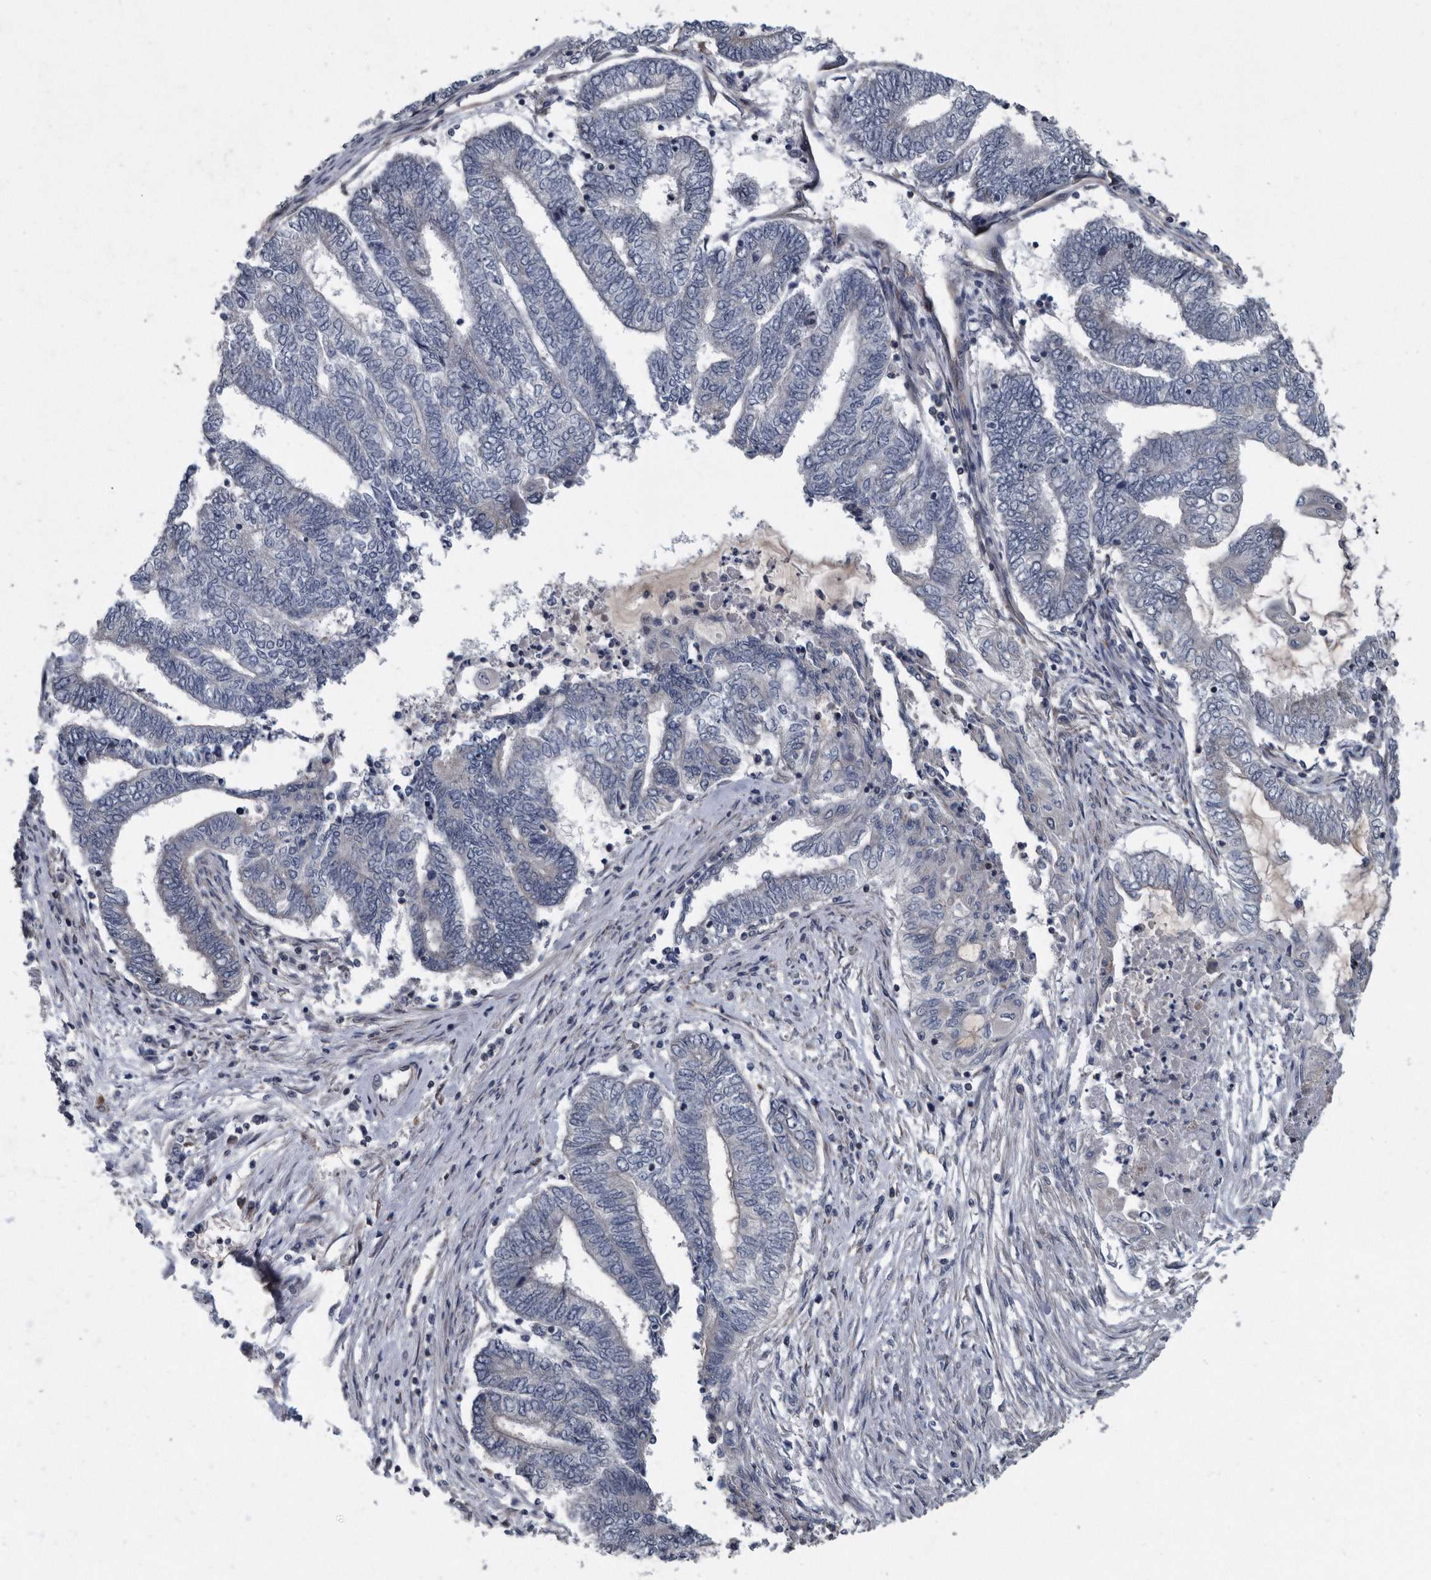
{"staining": {"intensity": "negative", "quantity": "none", "location": "none"}, "tissue": "endometrial cancer", "cell_type": "Tumor cells", "image_type": "cancer", "snomed": [{"axis": "morphology", "description": "Adenocarcinoma, NOS"}, {"axis": "topography", "description": "Uterus"}, {"axis": "topography", "description": "Endometrium"}], "caption": "This is a micrograph of immunohistochemistry staining of adenocarcinoma (endometrial), which shows no positivity in tumor cells.", "gene": "ARMCX1", "patient": {"sex": "female", "age": 70}}